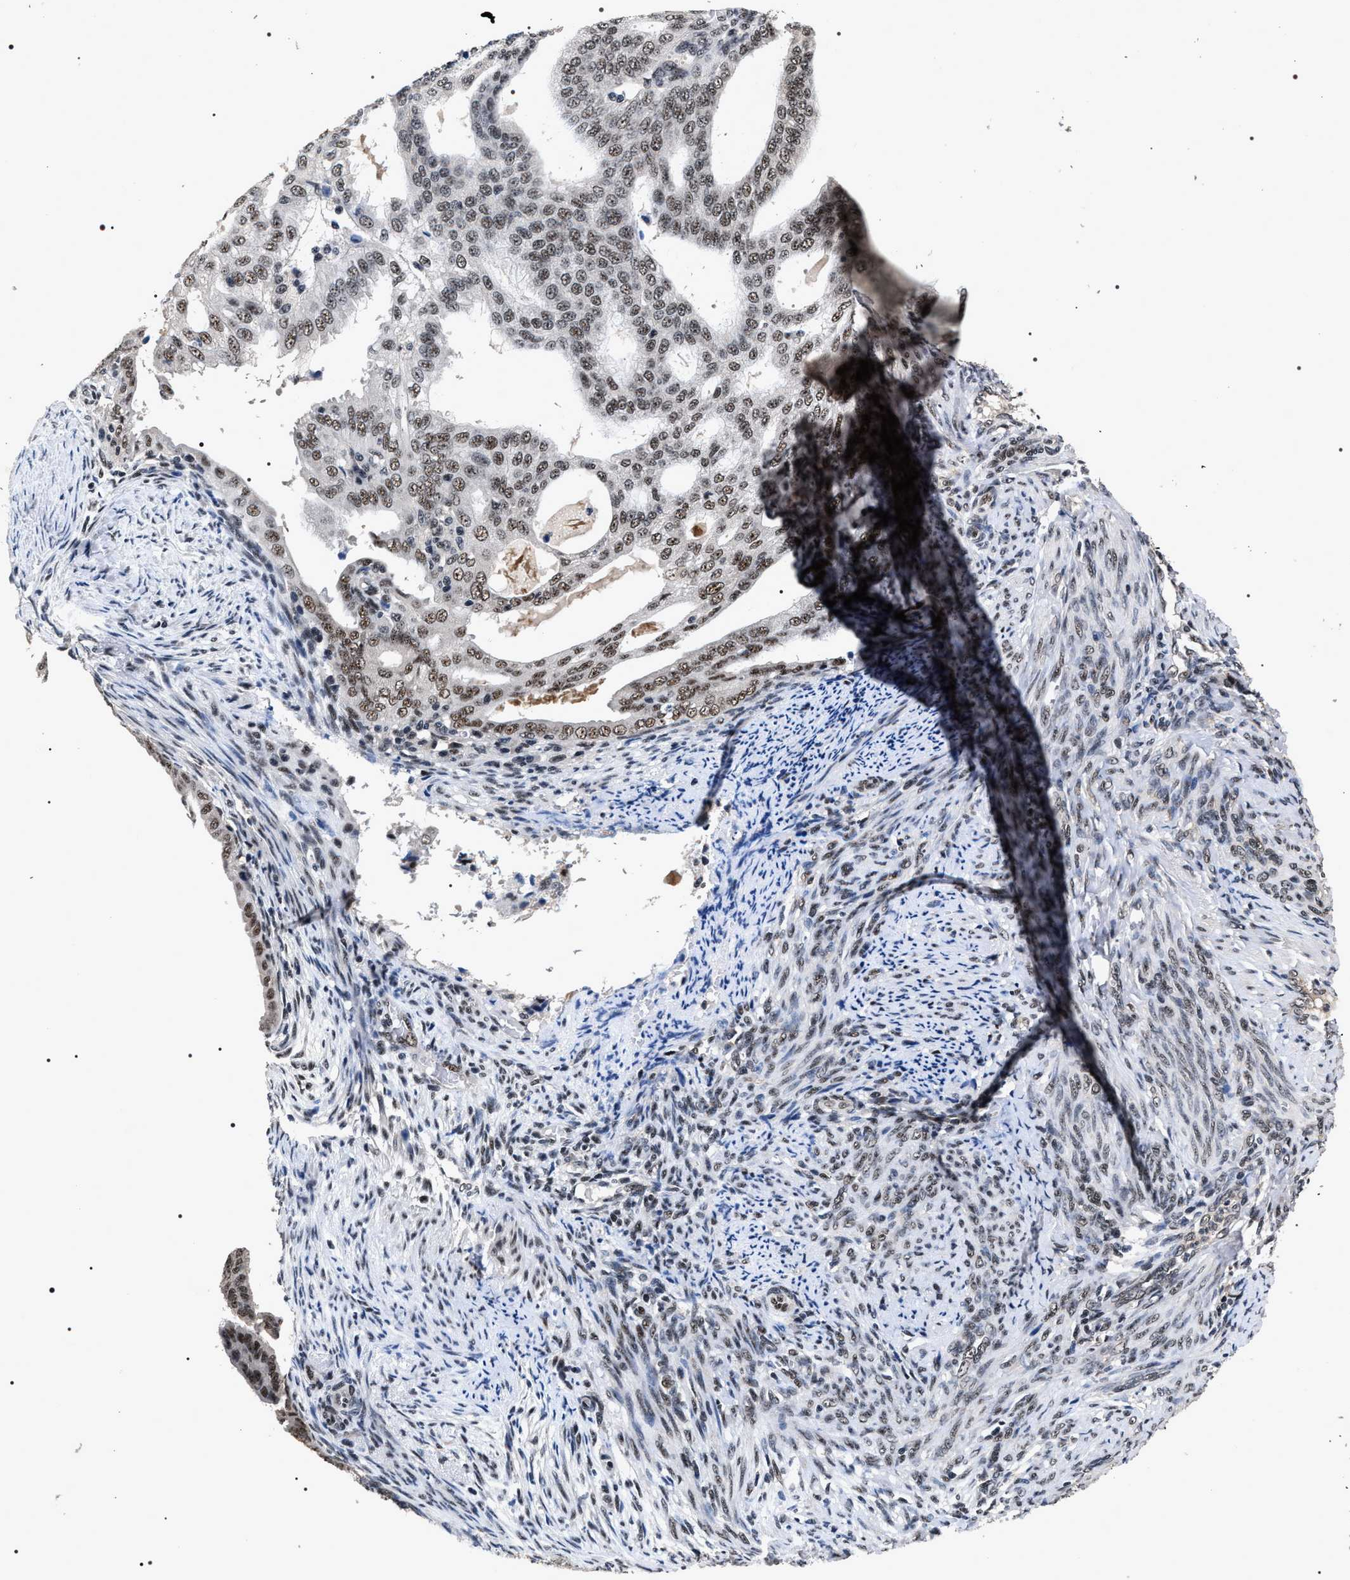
{"staining": {"intensity": "moderate", "quantity": ">75%", "location": "nuclear"}, "tissue": "endometrial cancer", "cell_type": "Tumor cells", "image_type": "cancer", "snomed": [{"axis": "morphology", "description": "Adenocarcinoma, NOS"}, {"axis": "topography", "description": "Endometrium"}], "caption": "The image displays immunohistochemical staining of adenocarcinoma (endometrial). There is moderate nuclear expression is present in approximately >75% of tumor cells. (DAB (3,3'-diaminobenzidine) IHC, brown staining for protein, blue staining for nuclei).", "gene": "RRP1B", "patient": {"sex": "female", "age": 58}}